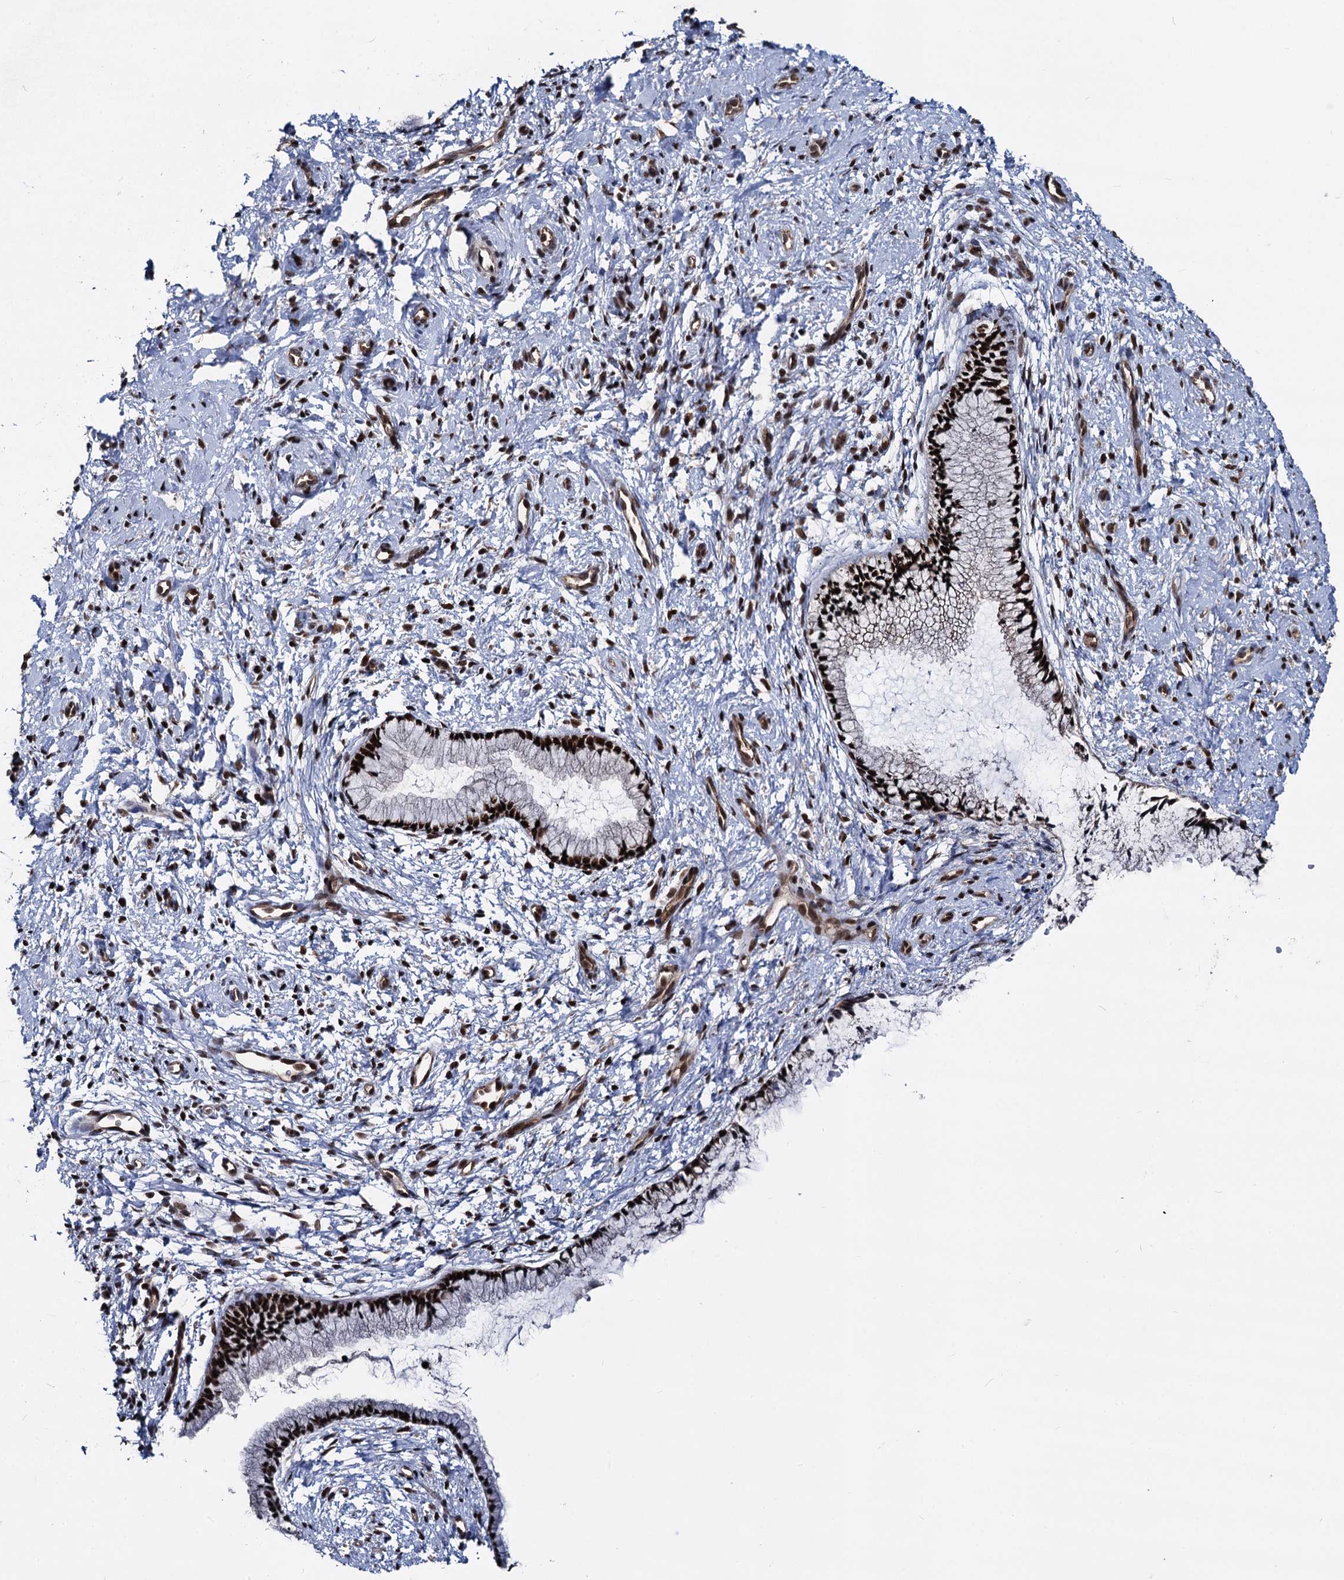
{"staining": {"intensity": "strong", "quantity": ">75%", "location": "nuclear"}, "tissue": "cervix", "cell_type": "Glandular cells", "image_type": "normal", "snomed": [{"axis": "morphology", "description": "Normal tissue, NOS"}, {"axis": "topography", "description": "Cervix"}], "caption": "This is an image of immunohistochemistry staining of unremarkable cervix, which shows strong staining in the nuclear of glandular cells.", "gene": "GALNT11", "patient": {"sex": "female", "age": 57}}